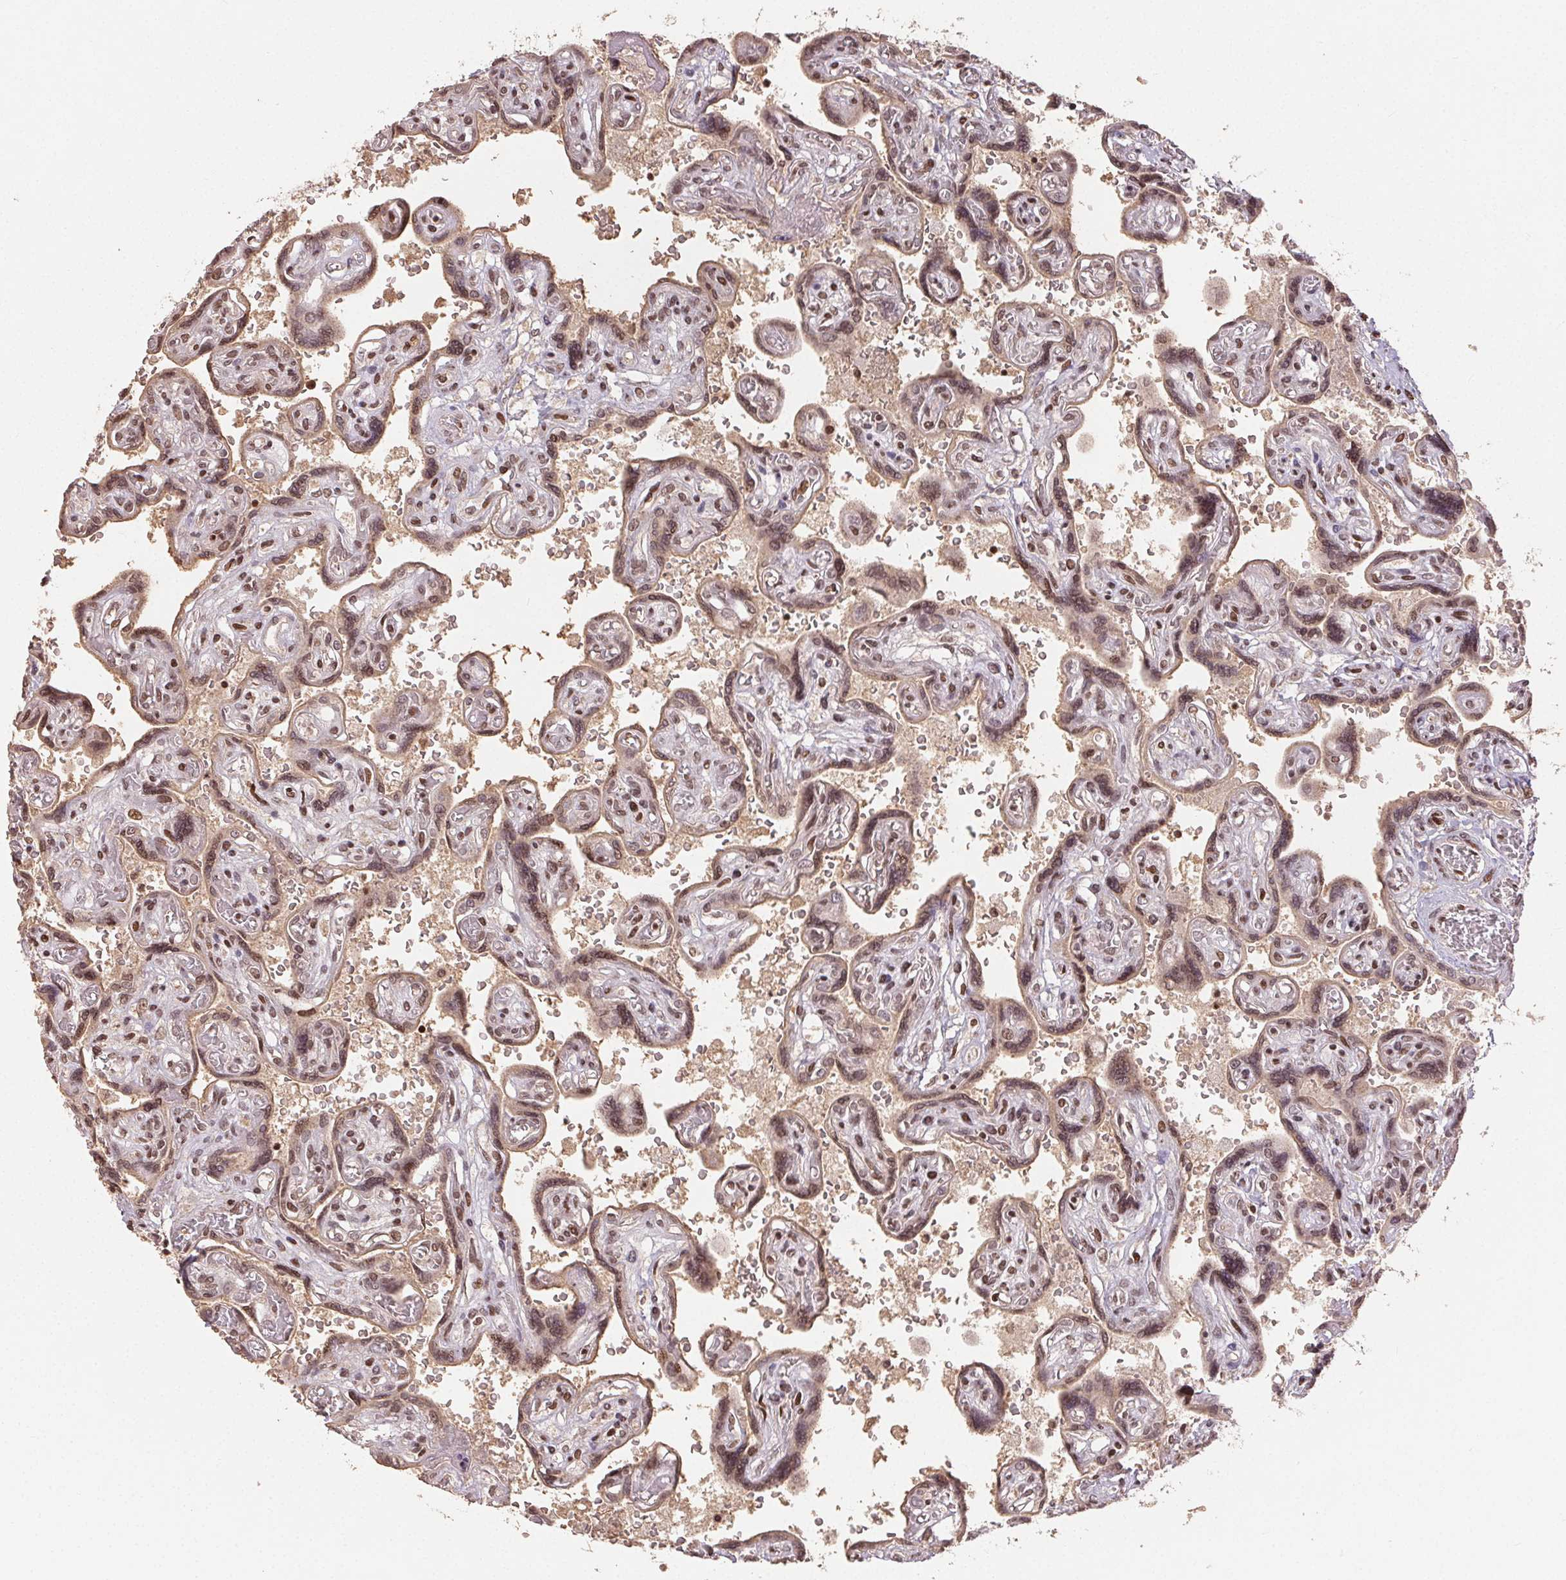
{"staining": {"intensity": "moderate", "quantity": ">75%", "location": "nuclear"}, "tissue": "placenta", "cell_type": "Decidual cells", "image_type": "normal", "snomed": [{"axis": "morphology", "description": "Normal tissue, NOS"}, {"axis": "topography", "description": "Placenta"}], "caption": "A histopathology image of human placenta stained for a protein displays moderate nuclear brown staining in decidual cells.", "gene": "MAPKAPK2", "patient": {"sex": "female", "age": 32}}